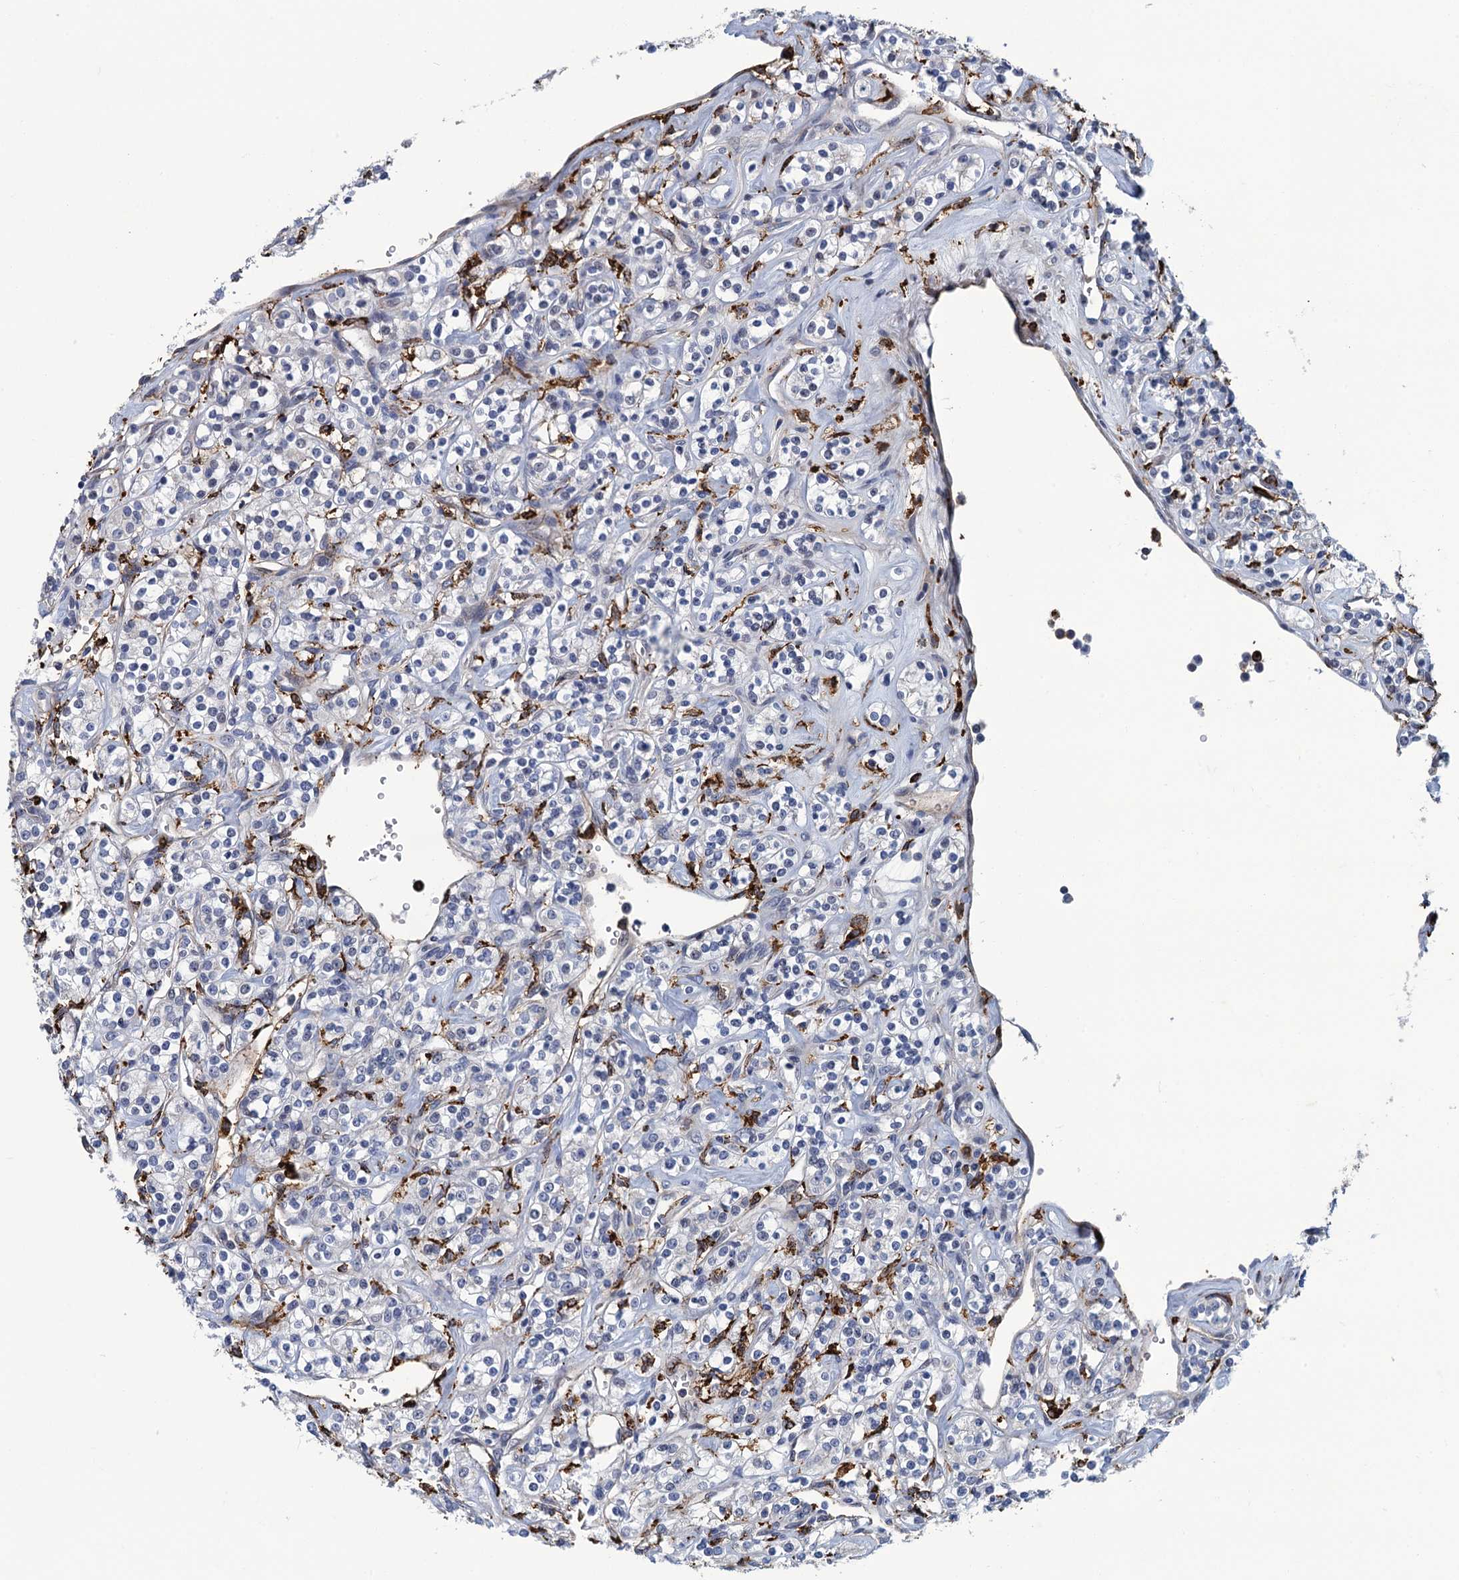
{"staining": {"intensity": "negative", "quantity": "none", "location": "none"}, "tissue": "renal cancer", "cell_type": "Tumor cells", "image_type": "cancer", "snomed": [{"axis": "morphology", "description": "Adenocarcinoma, NOS"}, {"axis": "topography", "description": "Kidney"}], "caption": "High magnification brightfield microscopy of renal cancer stained with DAB (brown) and counterstained with hematoxylin (blue): tumor cells show no significant positivity.", "gene": "DNHD1", "patient": {"sex": "male", "age": 77}}